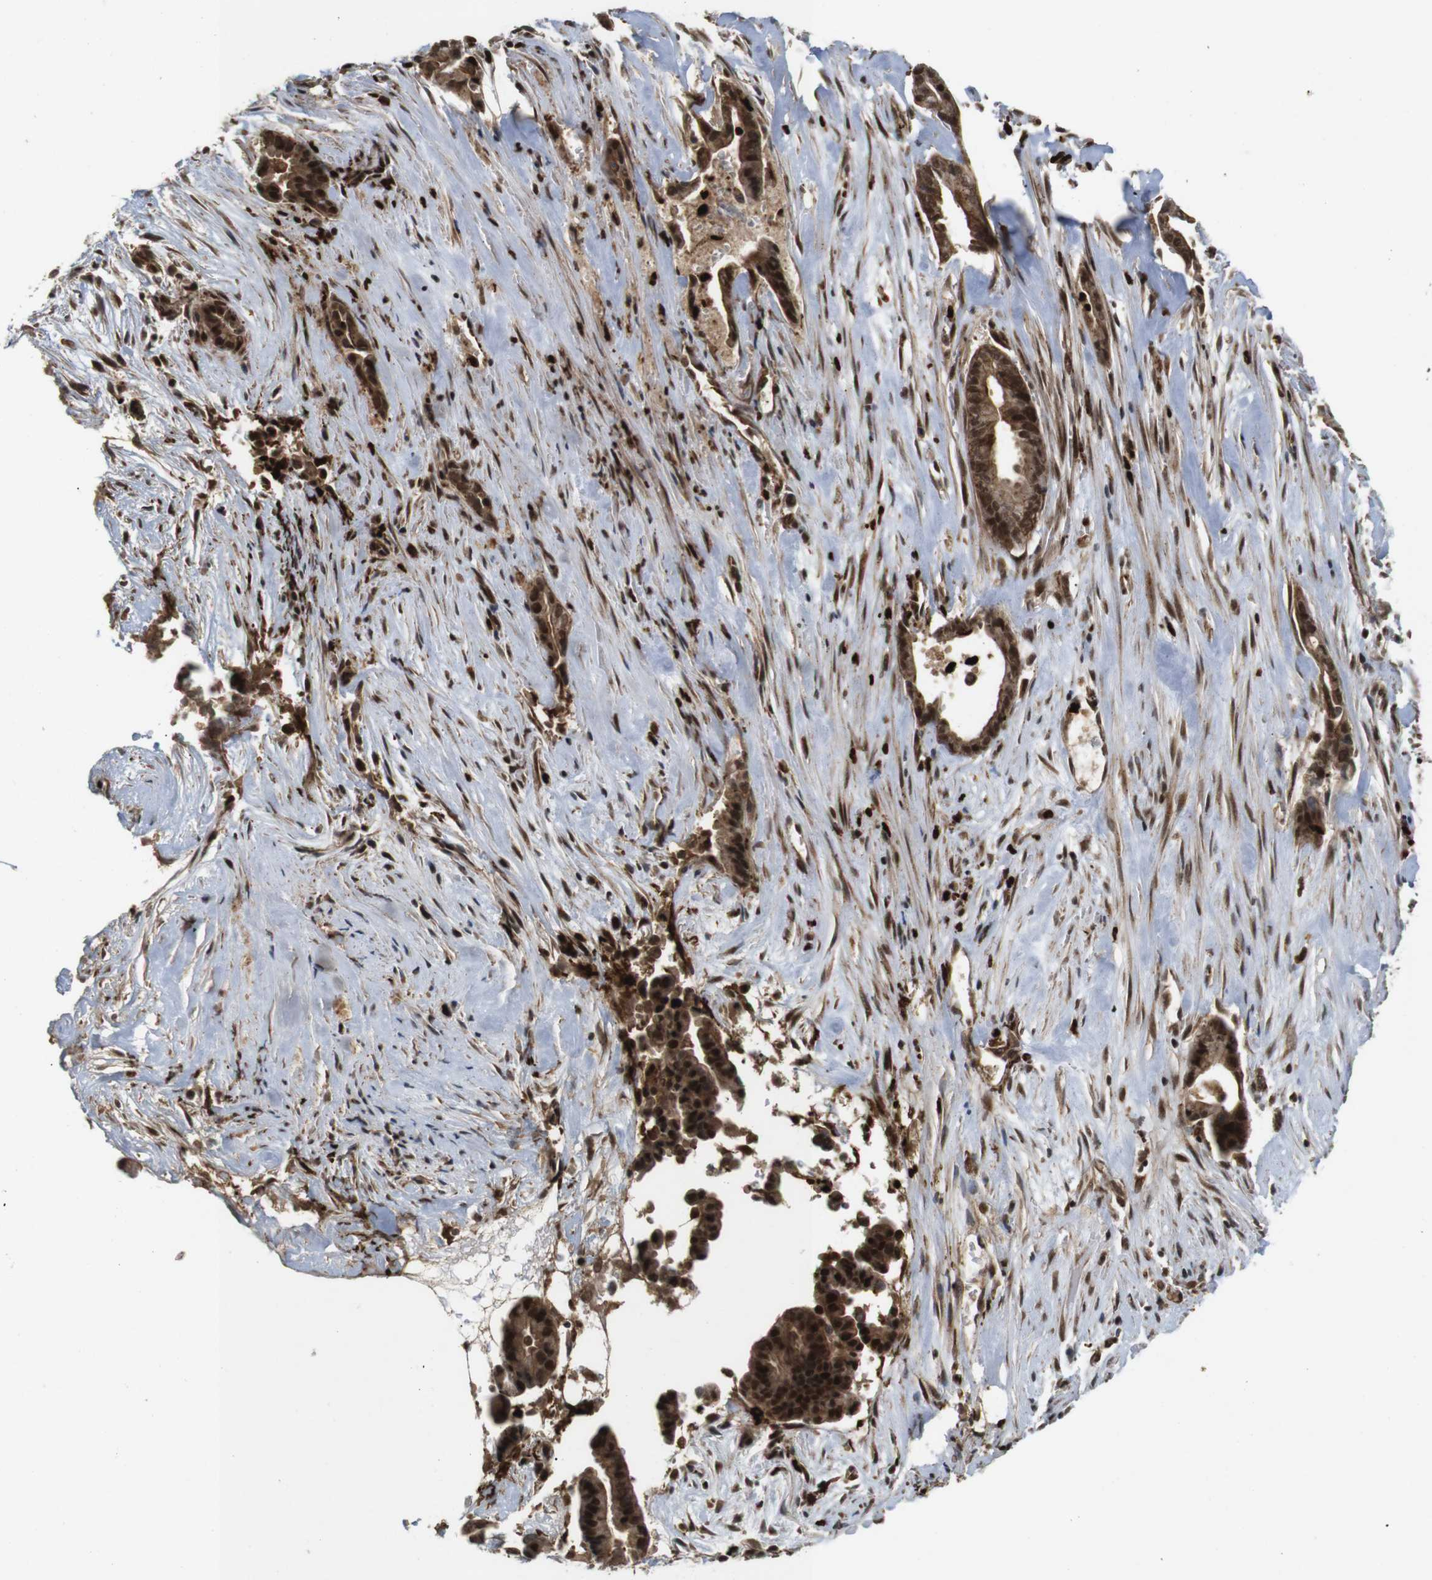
{"staining": {"intensity": "strong", "quantity": ">75%", "location": "cytoplasmic/membranous,nuclear"}, "tissue": "liver cancer", "cell_type": "Tumor cells", "image_type": "cancer", "snomed": [{"axis": "morphology", "description": "Cholangiocarcinoma"}, {"axis": "topography", "description": "Liver"}], "caption": "A brown stain highlights strong cytoplasmic/membranous and nuclear expression of a protein in human liver cancer (cholangiocarcinoma) tumor cells.", "gene": "SP2", "patient": {"sex": "female", "age": 55}}